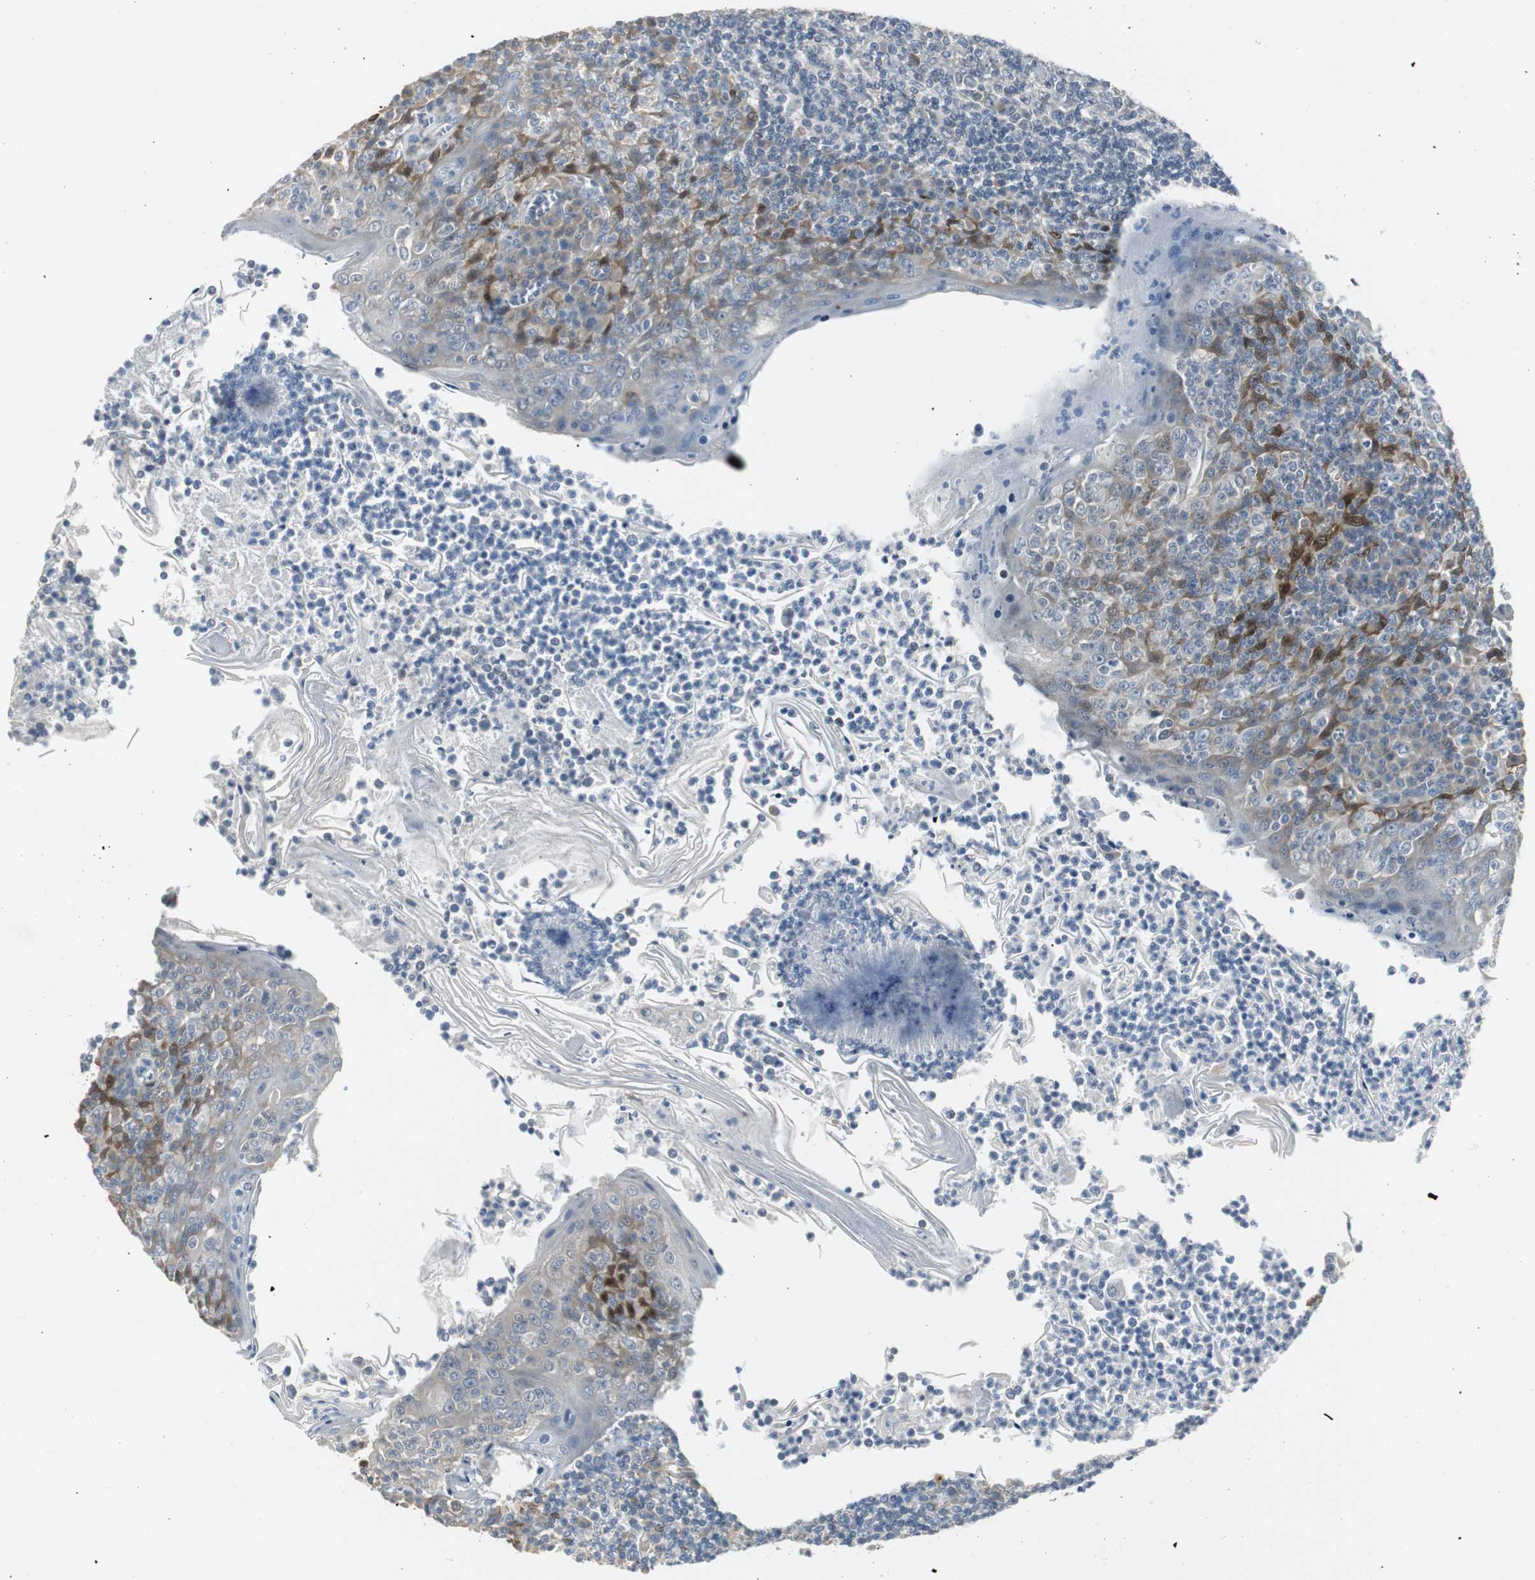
{"staining": {"intensity": "negative", "quantity": "none", "location": "none"}, "tissue": "tonsil", "cell_type": "Germinal center cells", "image_type": "normal", "snomed": [{"axis": "morphology", "description": "Normal tissue, NOS"}, {"axis": "topography", "description": "Tonsil"}], "caption": "This is an immunohistochemistry histopathology image of normal human tonsil. There is no expression in germinal center cells.", "gene": "FHL2", "patient": {"sex": "male", "age": 31}}